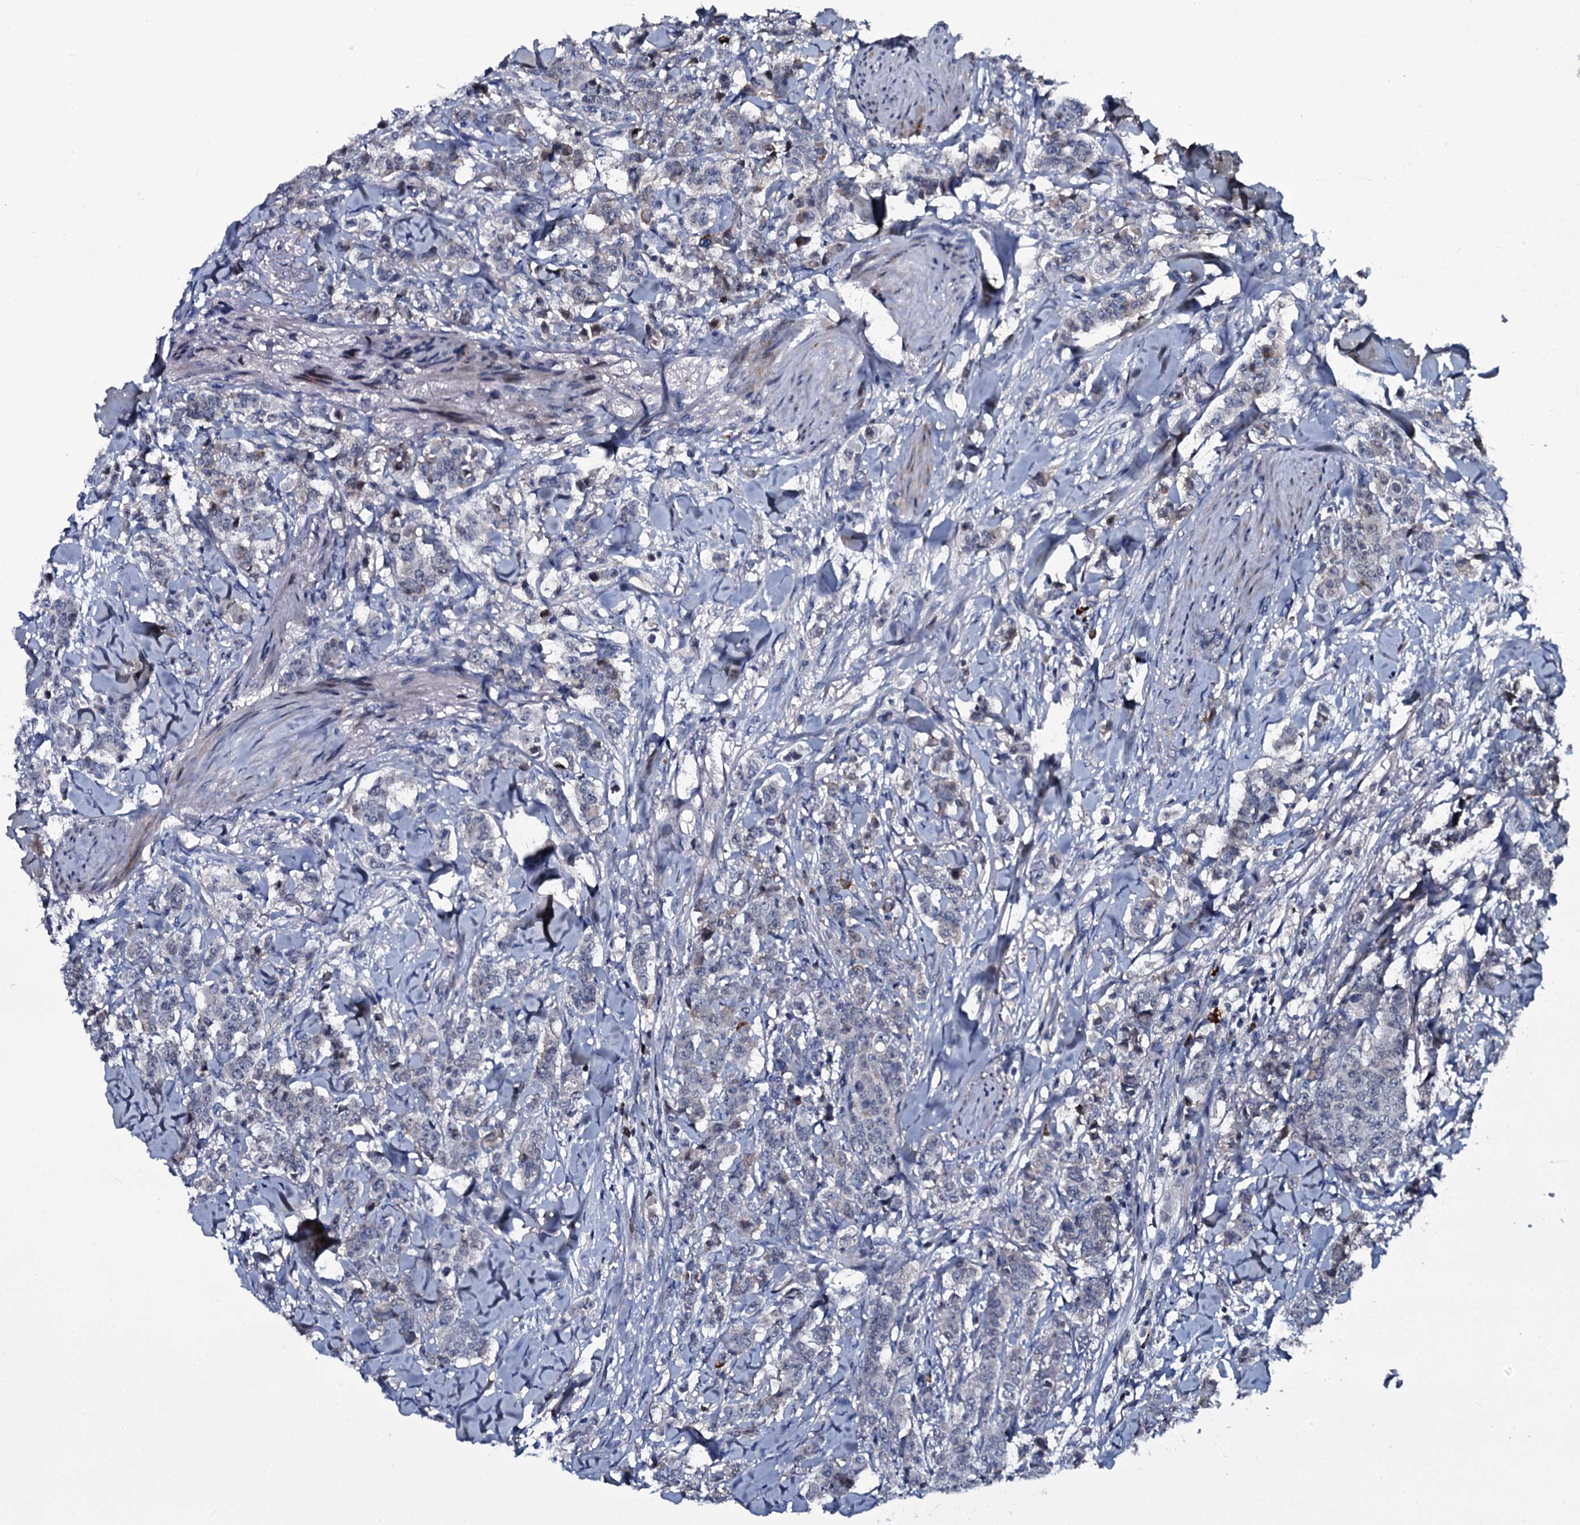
{"staining": {"intensity": "negative", "quantity": "none", "location": "none"}, "tissue": "breast cancer", "cell_type": "Tumor cells", "image_type": "cancer", "snomed": [{"axis": "morphology", "description": "Duct carcinoma"}, {"axis": "topography", "description": "Breast"}], "caption": "Breast cancer was stained to show a protein in brown. There is no significant staining in tumor cells.", "gene": "LYG2", "patient": {"sex": "female", "age": 40}}